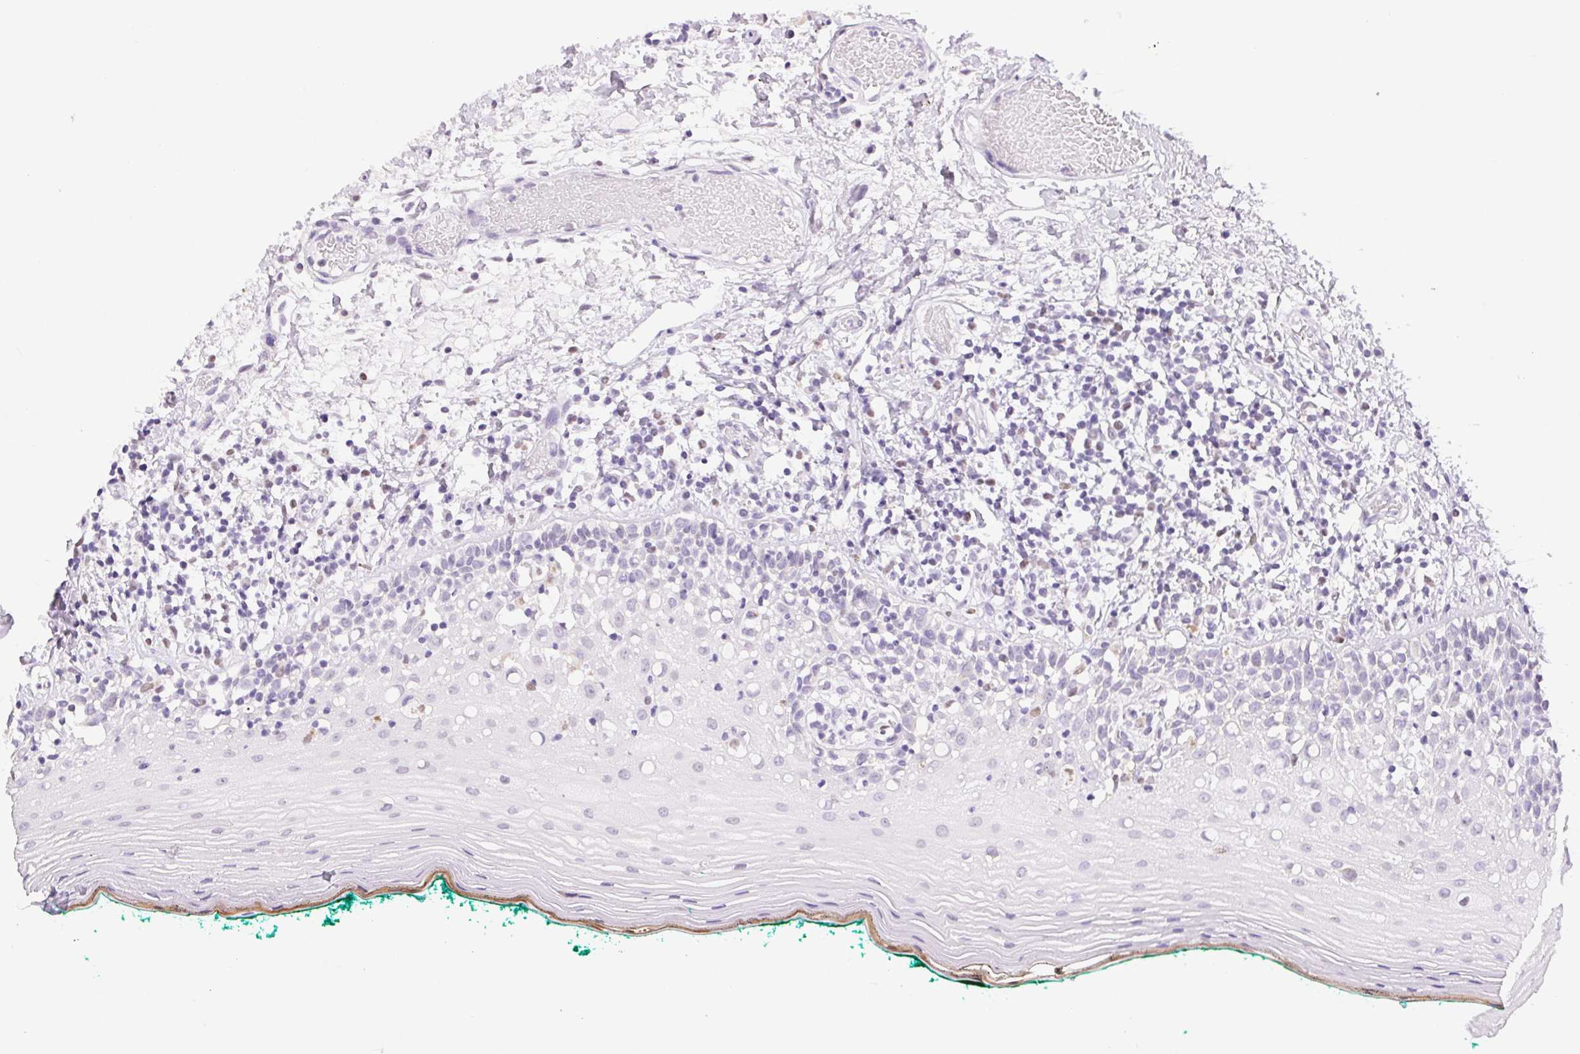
{"staining": {"intensity": "negative", "quantity": "none", "location": "none"}, "tissue": "oral mucosa", "cell_type": "Squamous epithelial cells", "image_type": "normal", "snomed": [{"axis": "morphology", "description": "Normal tissue, NOS"}, {"axis": "topography", "description": "Oral tissue"}], "caption": "The immunohistochemistry photomicrograph has no significant staining in squamous epithelial cells of oral mucosa. (DAB immunohistochemistry (IHC) visualized using brightfield microscopy, high magnification).", "gene": "ASGR2", "patient": {"sex": "female", "age": 83}}